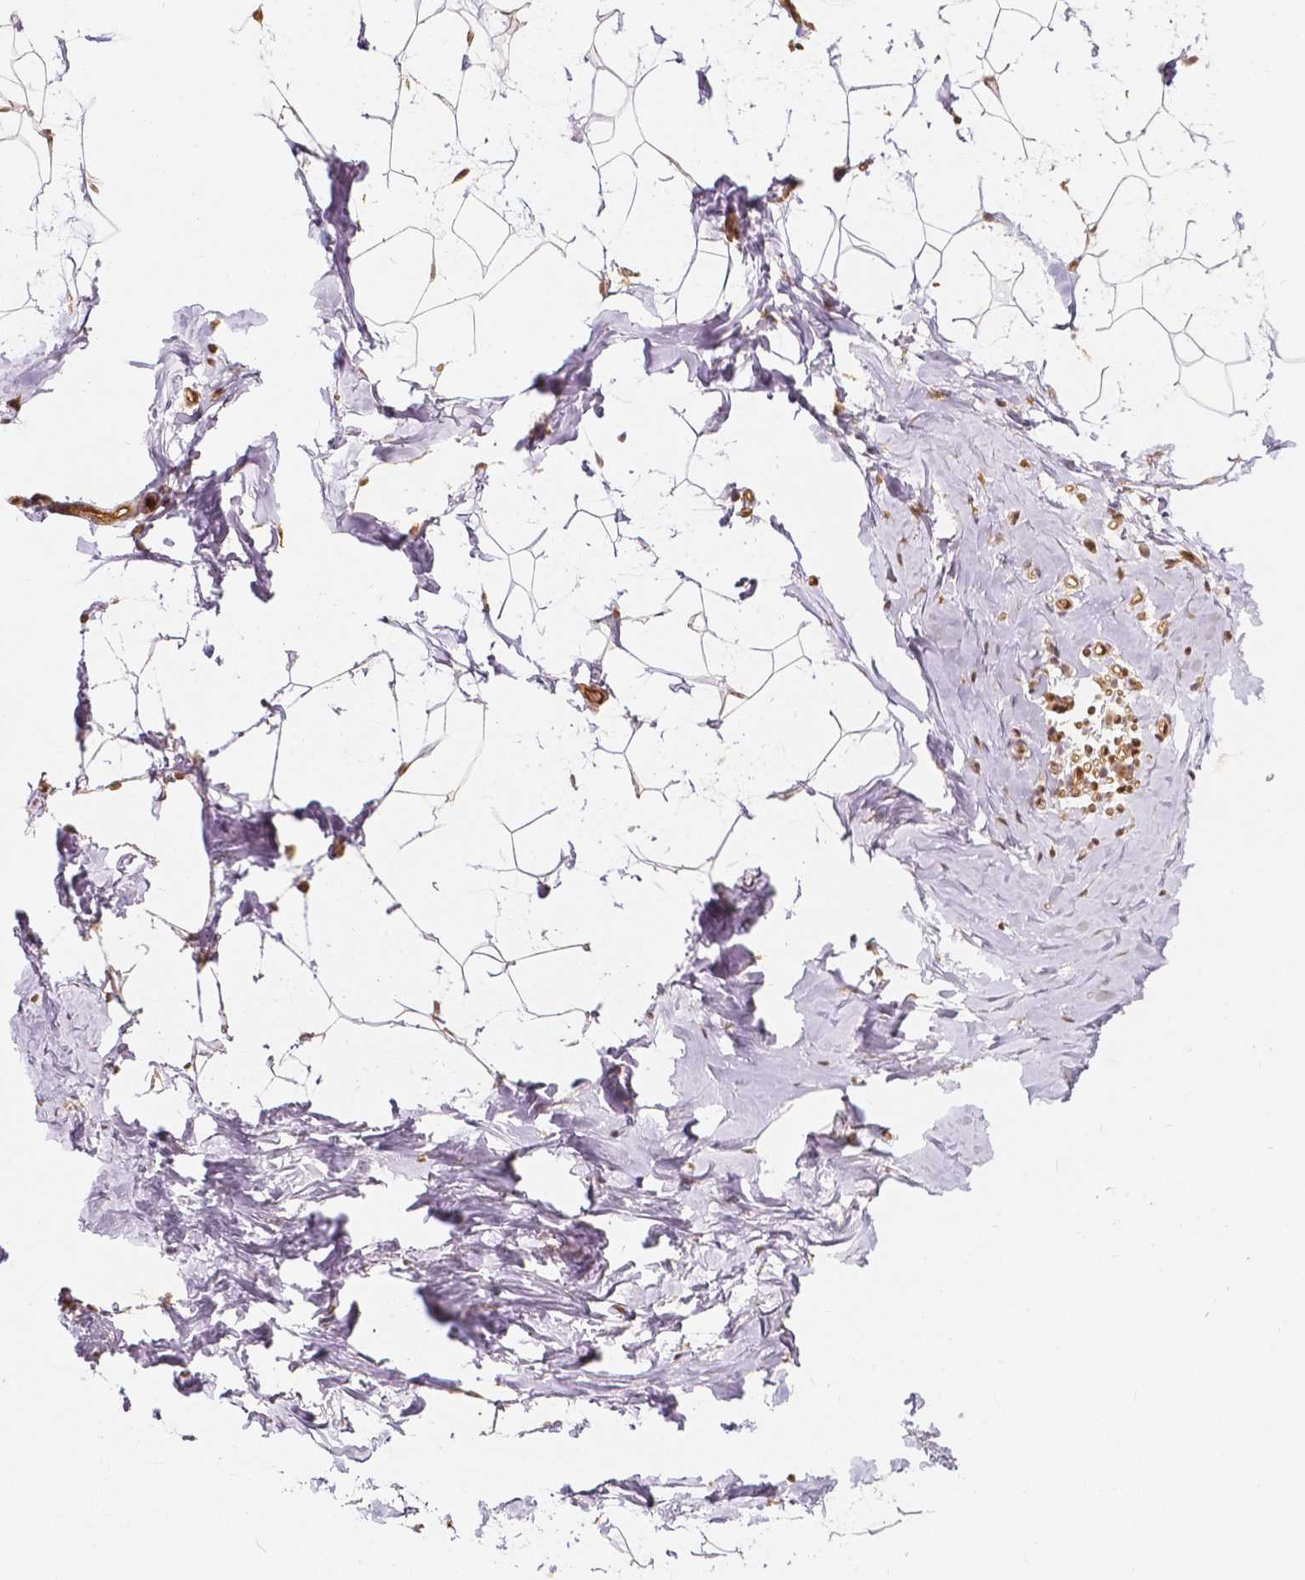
{"staining": {"intensity": "moderate", "quantity": "<25%", "location": "cytoplasmic/membranous"}, "tissue": "breast", "cell_type": "Adipocytes", "image_type": "normal", "snomed": [{"axis": "morphology", "description": "Normal tissue, NOS"}, {"axis": "topography", "description": "Breast"}], "caption": "Immunohistochemical staining of unremarkable human breast shows moderate cytoplasmic/membranous protein expression in approximately <25% of adipocytes.", "gene": "NAPRT", "patient": {"sex": "female", "age": 32}}